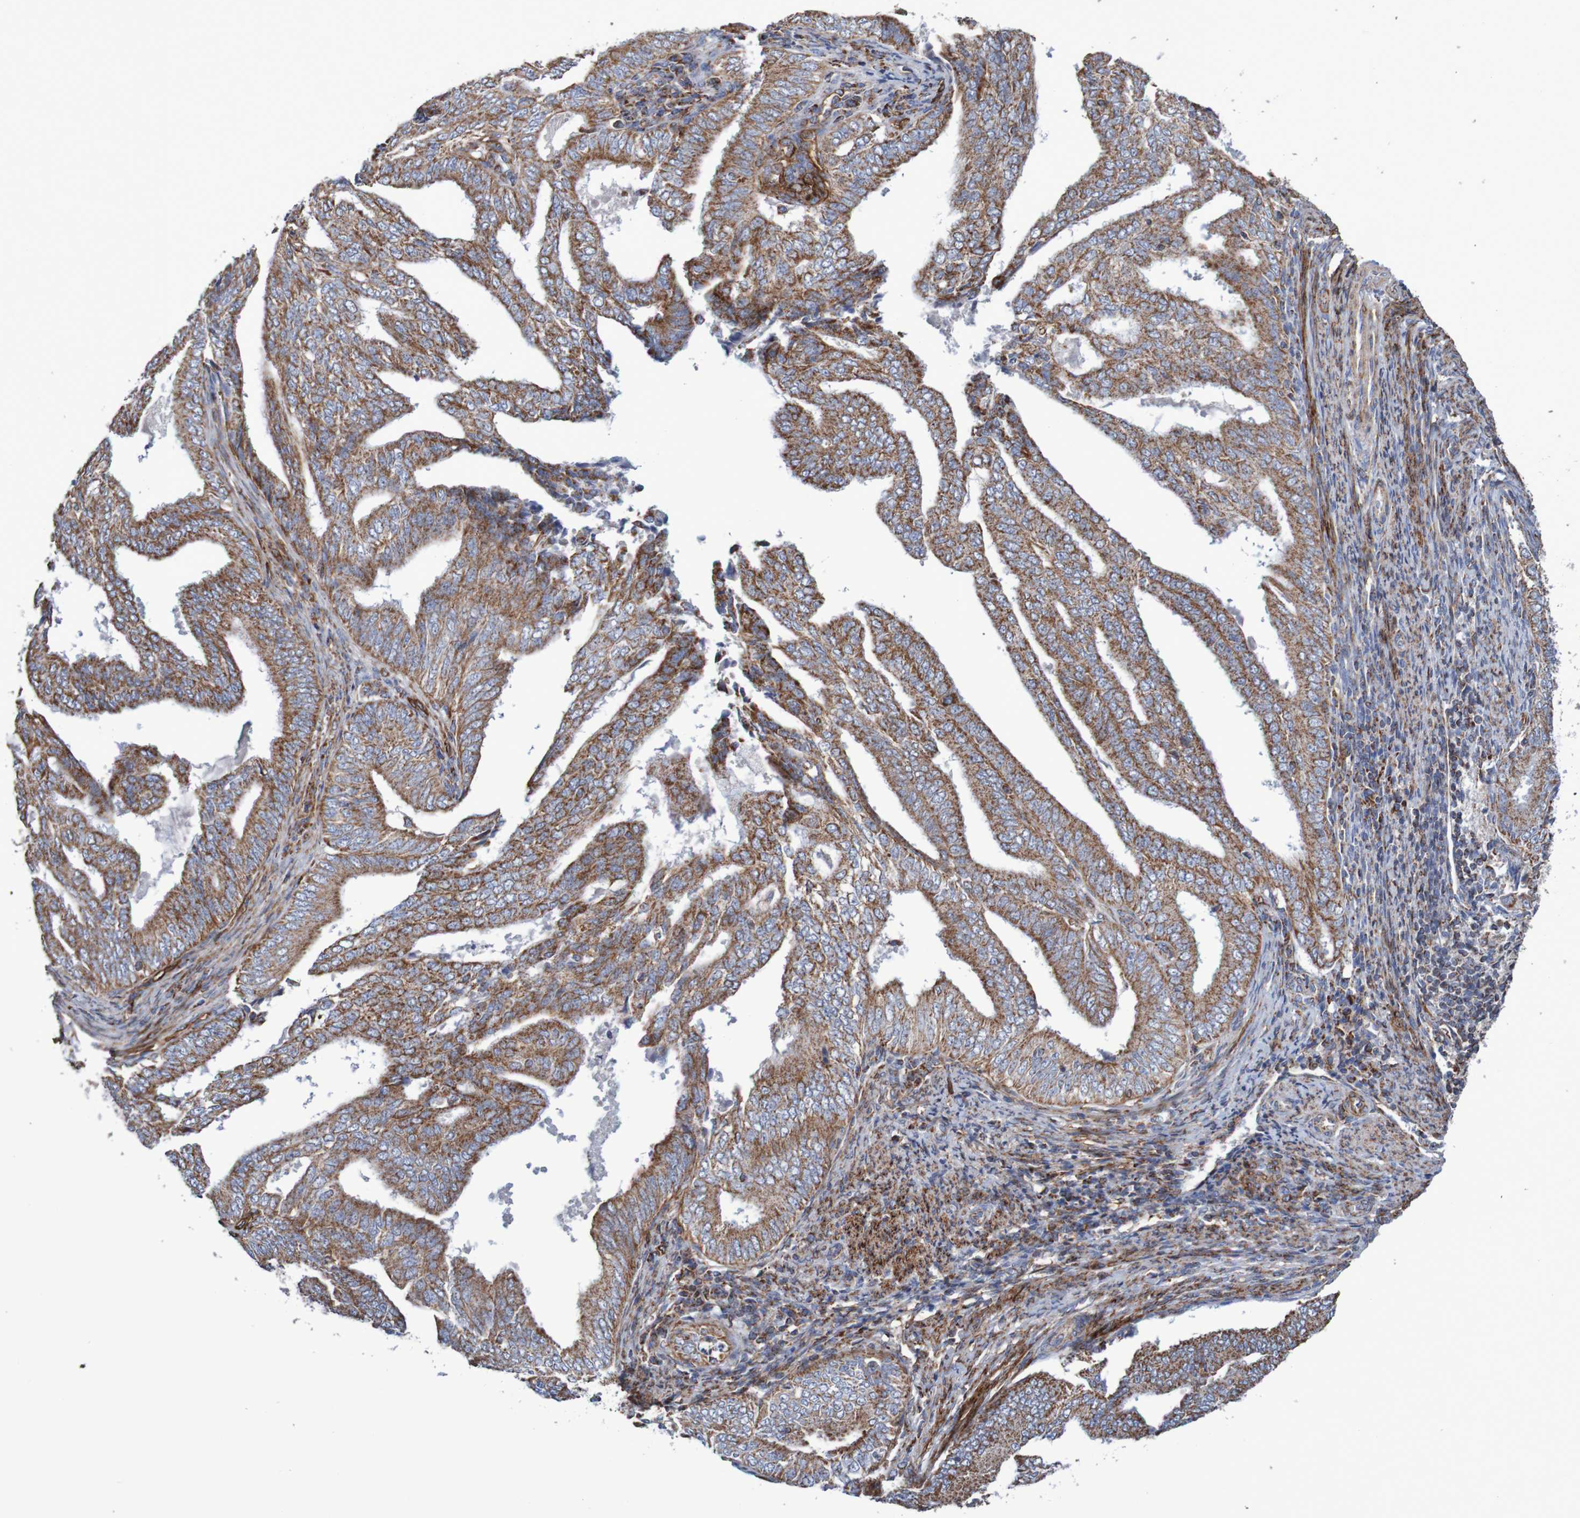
{"staining": {"intensity": "moderate", "quantity": ">75%", "location": "cytoplasmic/membranous"}, "tissue": "endometrial cancer", "cell_type": "Tumor cells", "image_type": "cancer", "snomed": [{"axis": "morphology", "description": "Adenocarcinoma, NOS"}, {"axis": "topography", "description": "Endometrium"}], "caption": "This is a photomicrograph of immunohistochemistry (IHC) staining of endometrial cancer, which shows moderate expression in the cytoplasmic/membranous of tumor cells.", "gene": "MMEL1", "patient": {"sex": "female", "age": 58}}